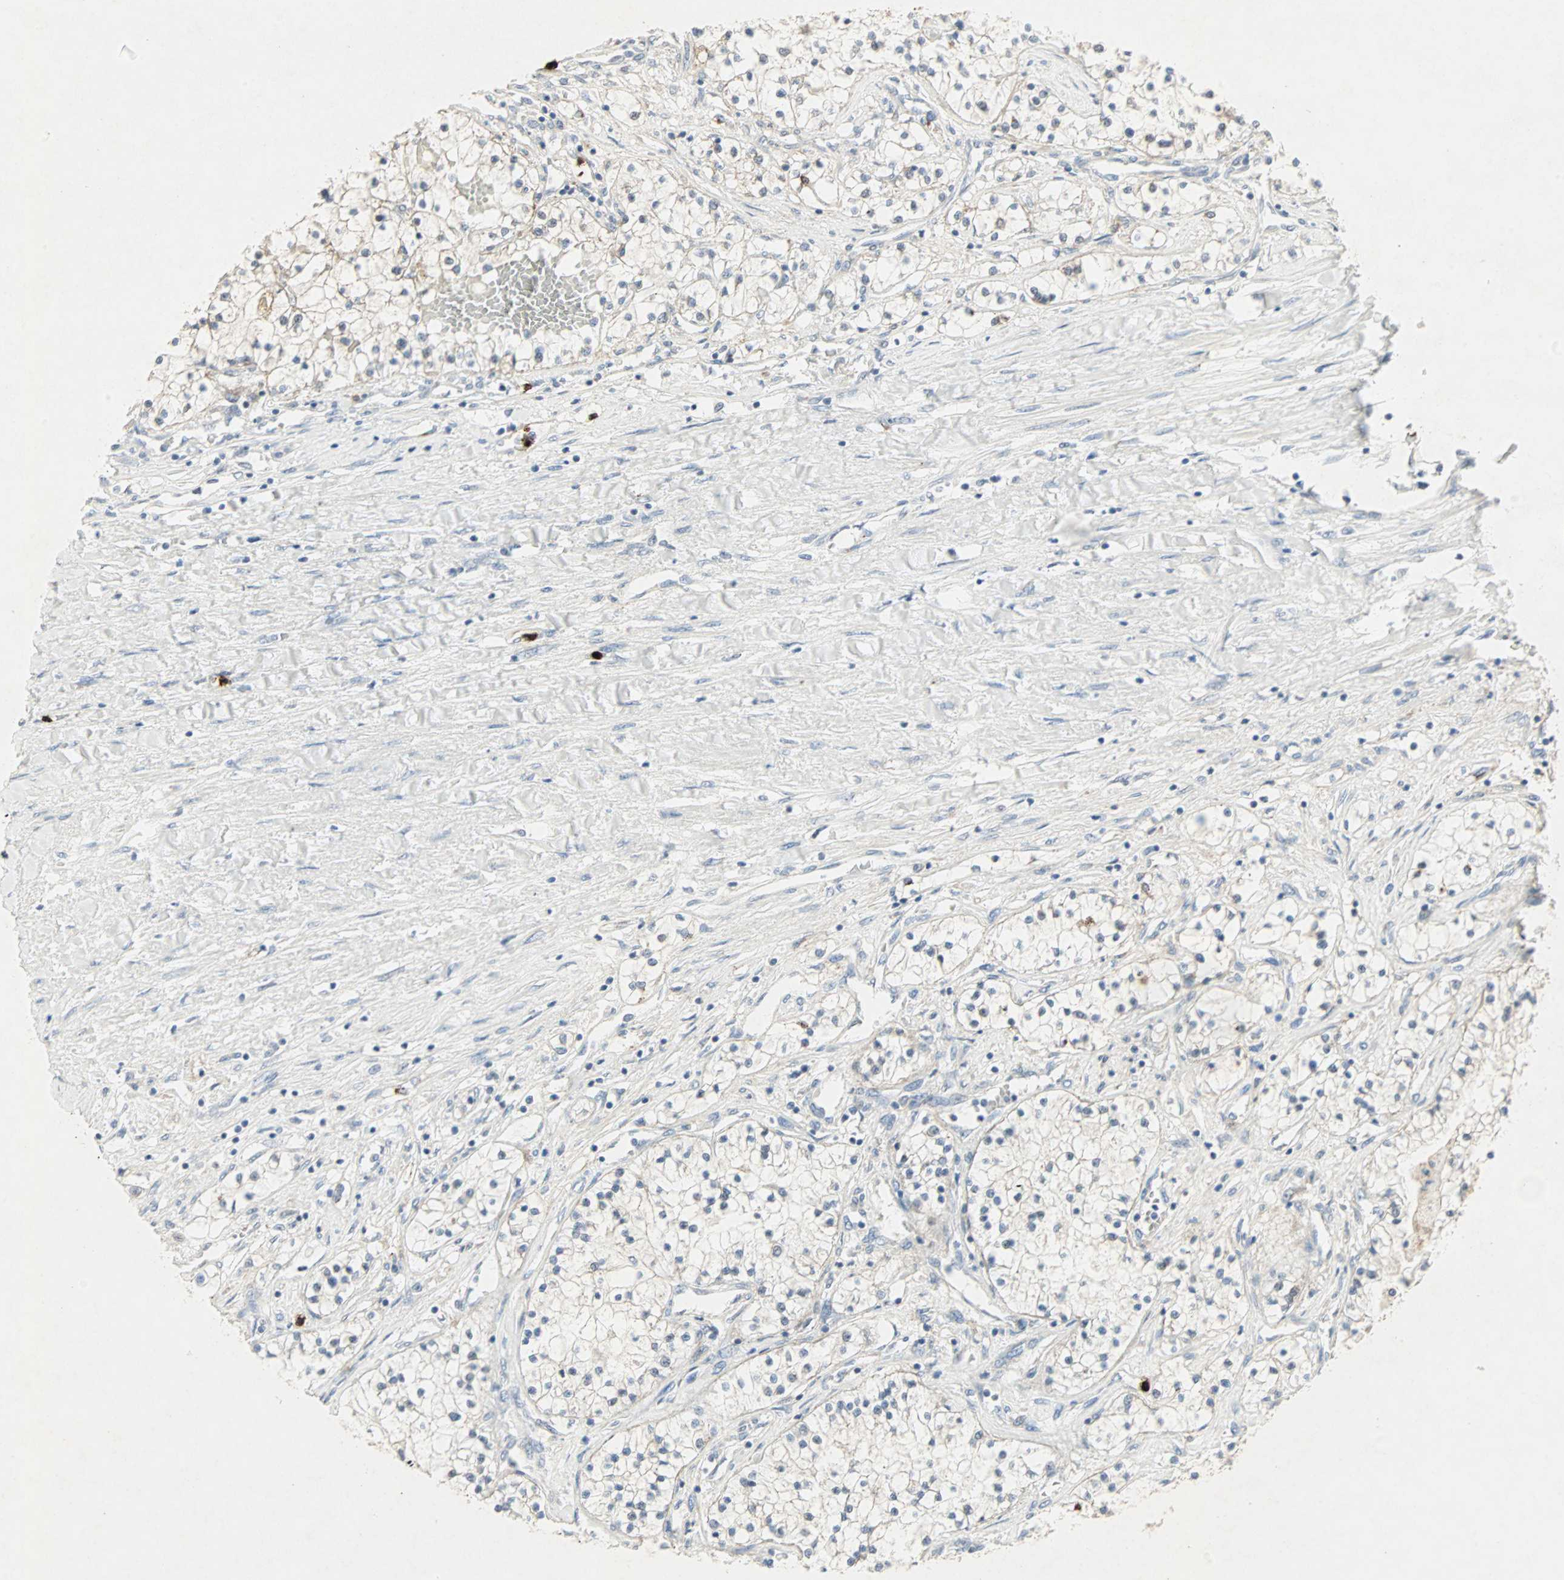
{"staining": {"intensity": "weak", "quantity": "25%-75%", "location": "cytoplasmic/membranous"}, "tissue": "renal cancer", "cell_type": "Tumor cells", "image_type": "cancer", "snomed": [{"axis": "morphology", "description": "Adenocarcinoma, NOS"}, {"axis": "topography", "description": "Kidney"}], "caption": "A histopathology image of renal cancer stained for a protein reveals weak cytoplasmic/membranous brown staining in tumor cells.", "gene": "CEACAM6", "patient": {"sex": "male", "age": 68}}